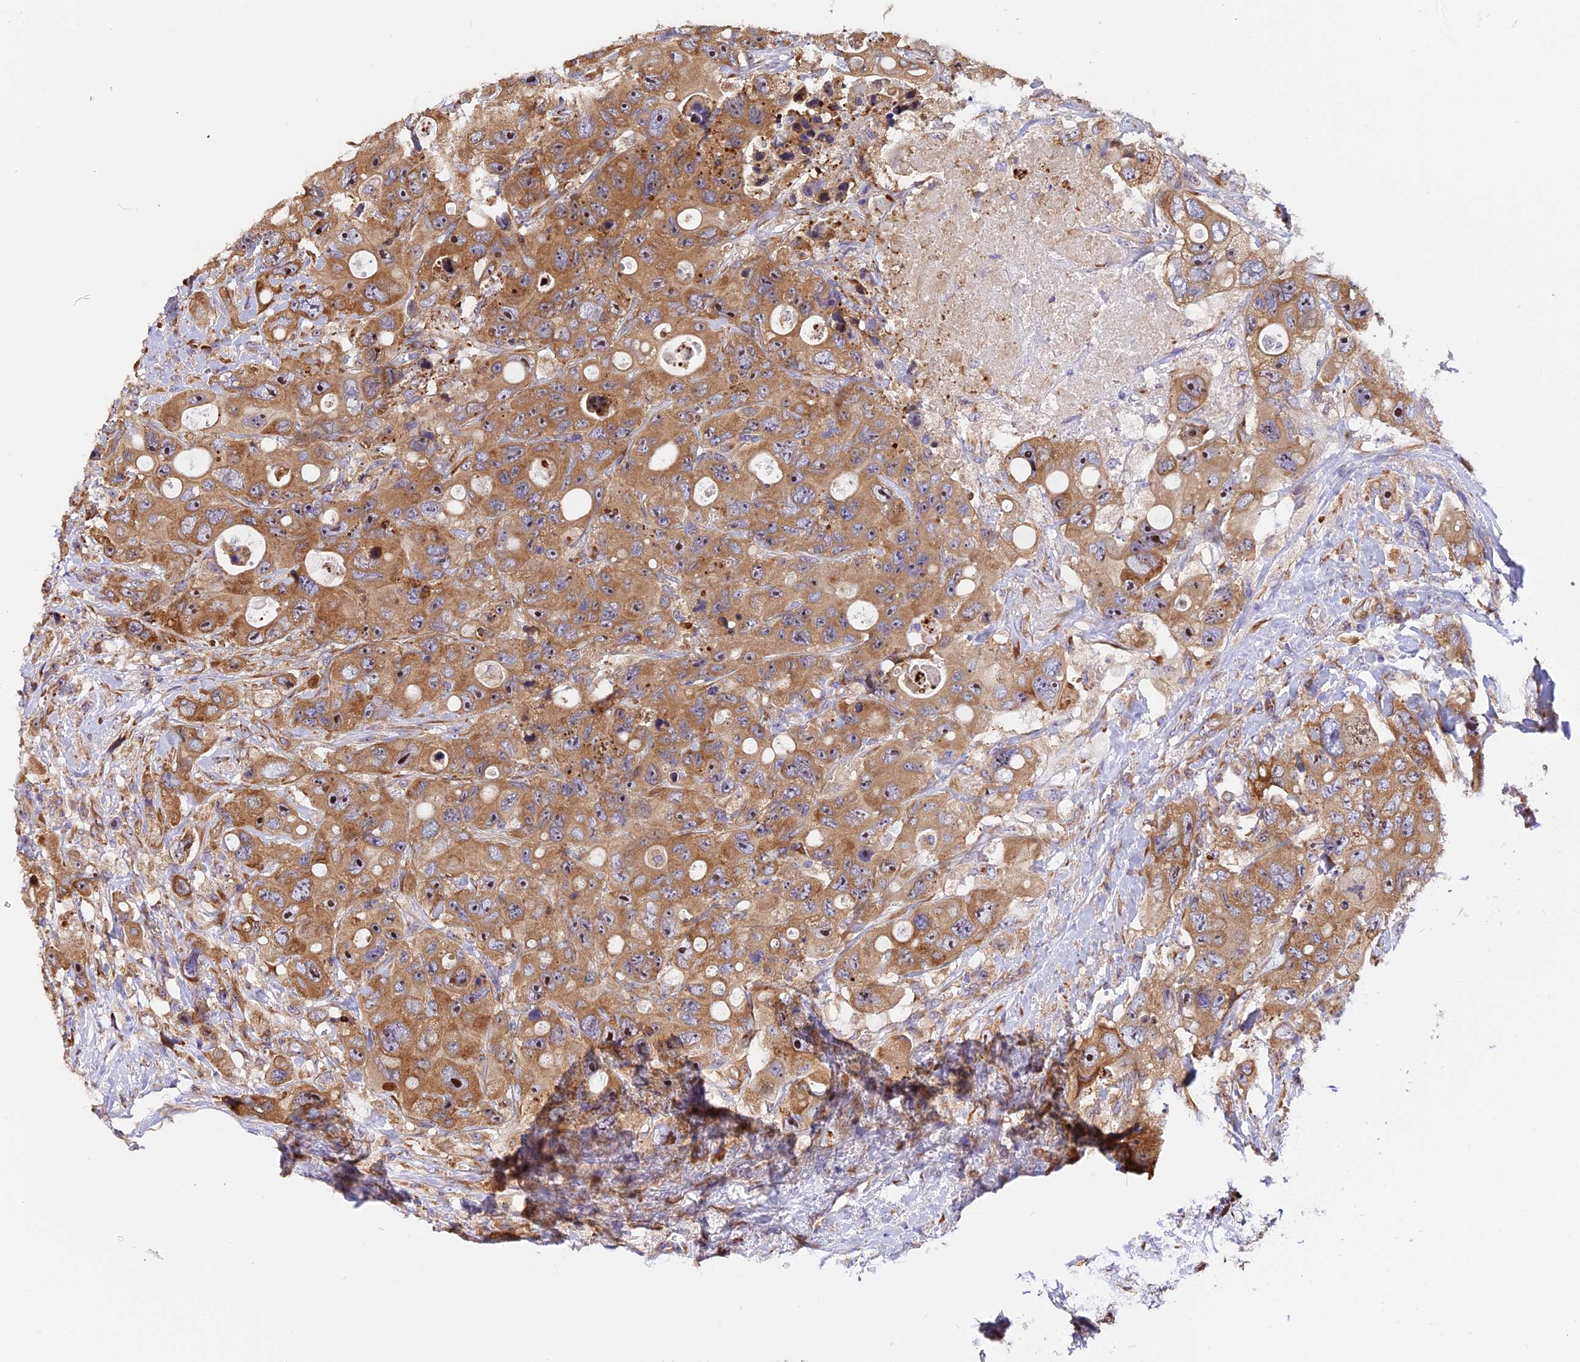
{"staining": {"intensity": "moderate", "quantity": ">75%", "location": "cytoplasmic/membranous"}, "tissue": "colorectal cancer", "cell_type": "Tumor cells", "image_type": "cancer", "snomed": [{"axis": "morphology", "description": "Adenocarcinoma, NOS"}, {"axis": "topography", "description": "Colon"}], "caption": "Approximately >75% of tumor cells in human colorectal cancer reveal moderate cytoplasmic/membranous protein positivity as visualized by brown immunohistochemical staining.", "gene": "GNPTAB", "patient": {"sex": "female", "age": 46}}